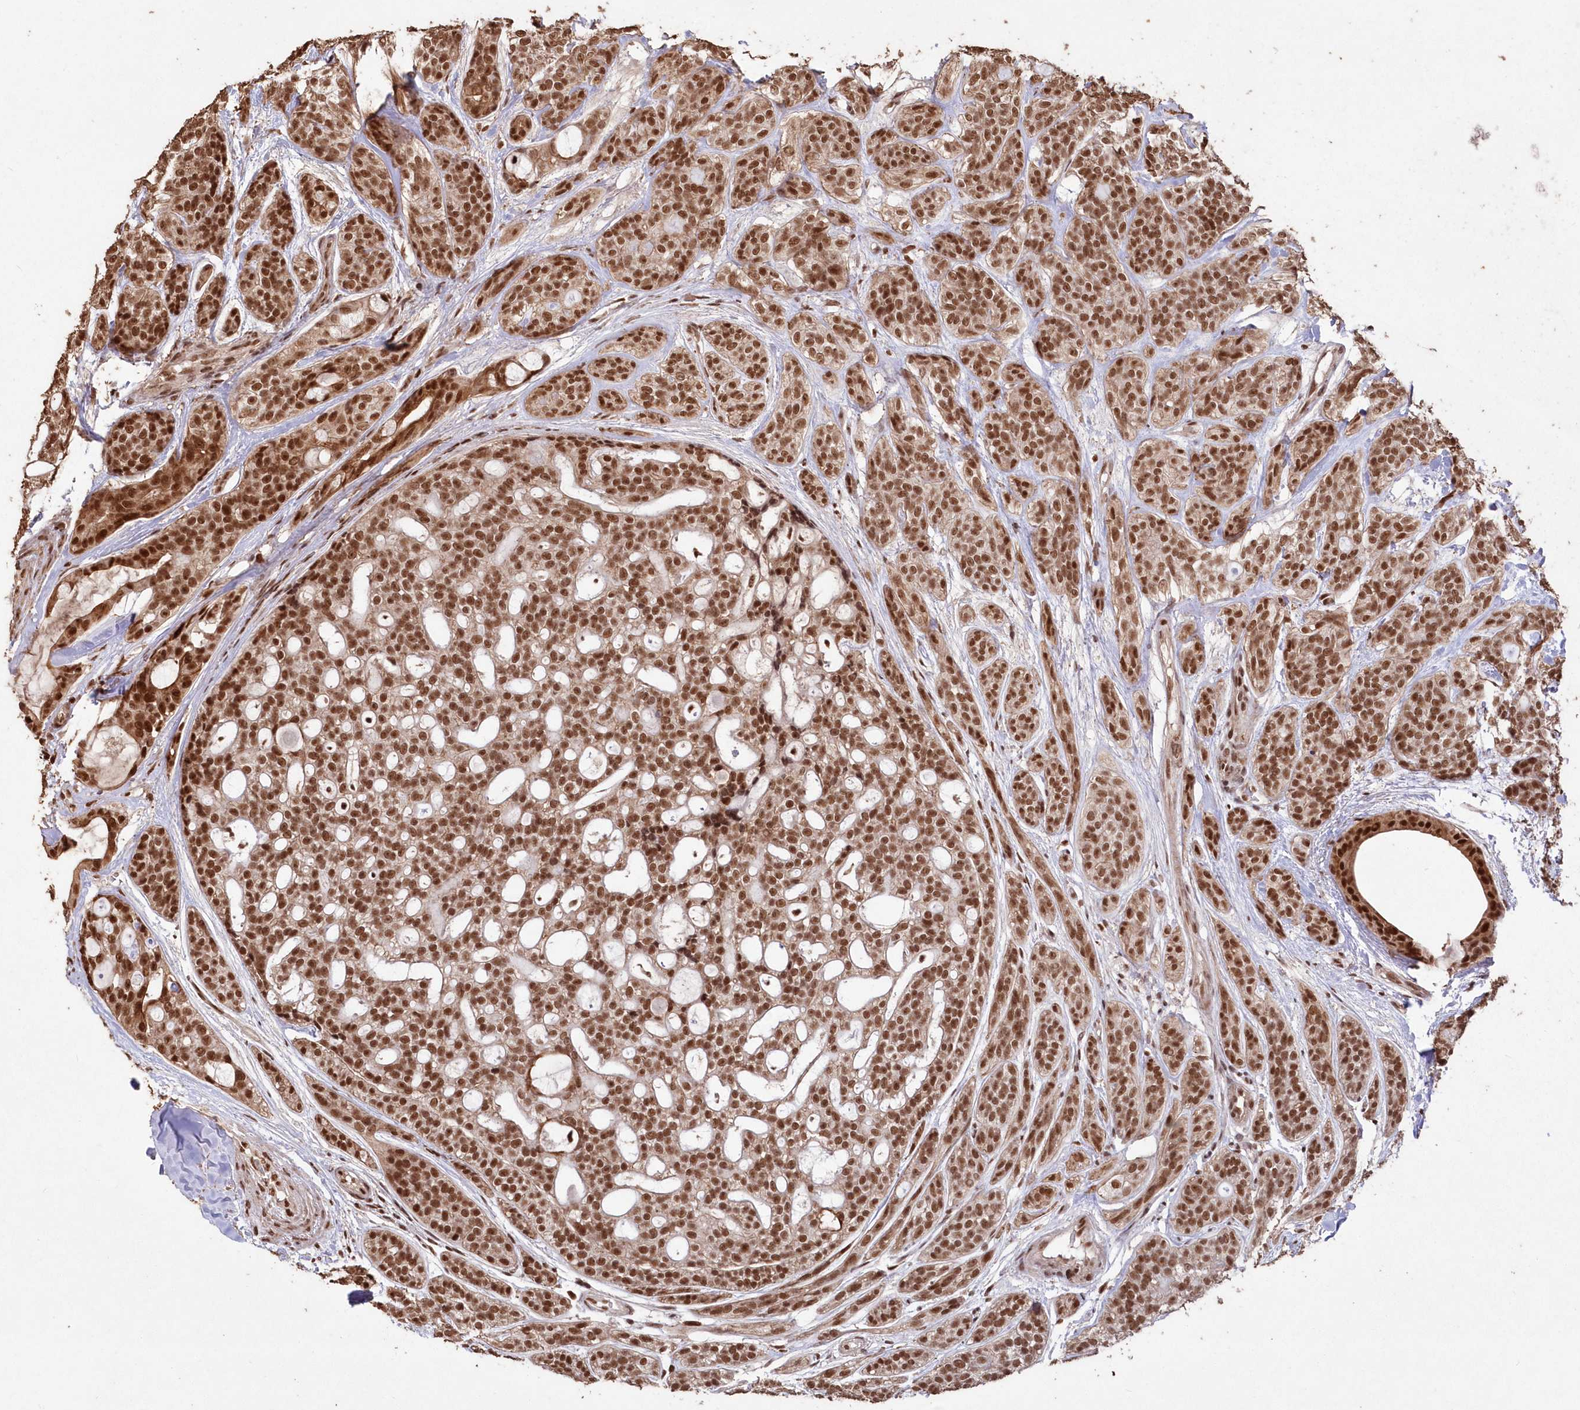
{"staining": {"intensity": "strong", "quantity": ">75%", "location": "nuclear"}, "tissue": "head and neck cancer", "cell_type": "Tumor cells", "image_type": "cancer", "snomed": [{"axis": "morphology", "description": "Adenocarcinoma, NOS"}, {"axis": "topography", "description": "Head-Neck"}], "caption": "IHC staining of head and neck cancer, which shows high levels of strong nuclear staining in about >75% of tumor cells indicating strong nuclear protein expression. The staining was performed using DAB (3,3'-diaminobenzidine) (brown) for protein detection and nuclei were counterstained in hematoxylin (blue).", "gene": "PDS5A", "patient": {"sex": "male", "age": 66}}